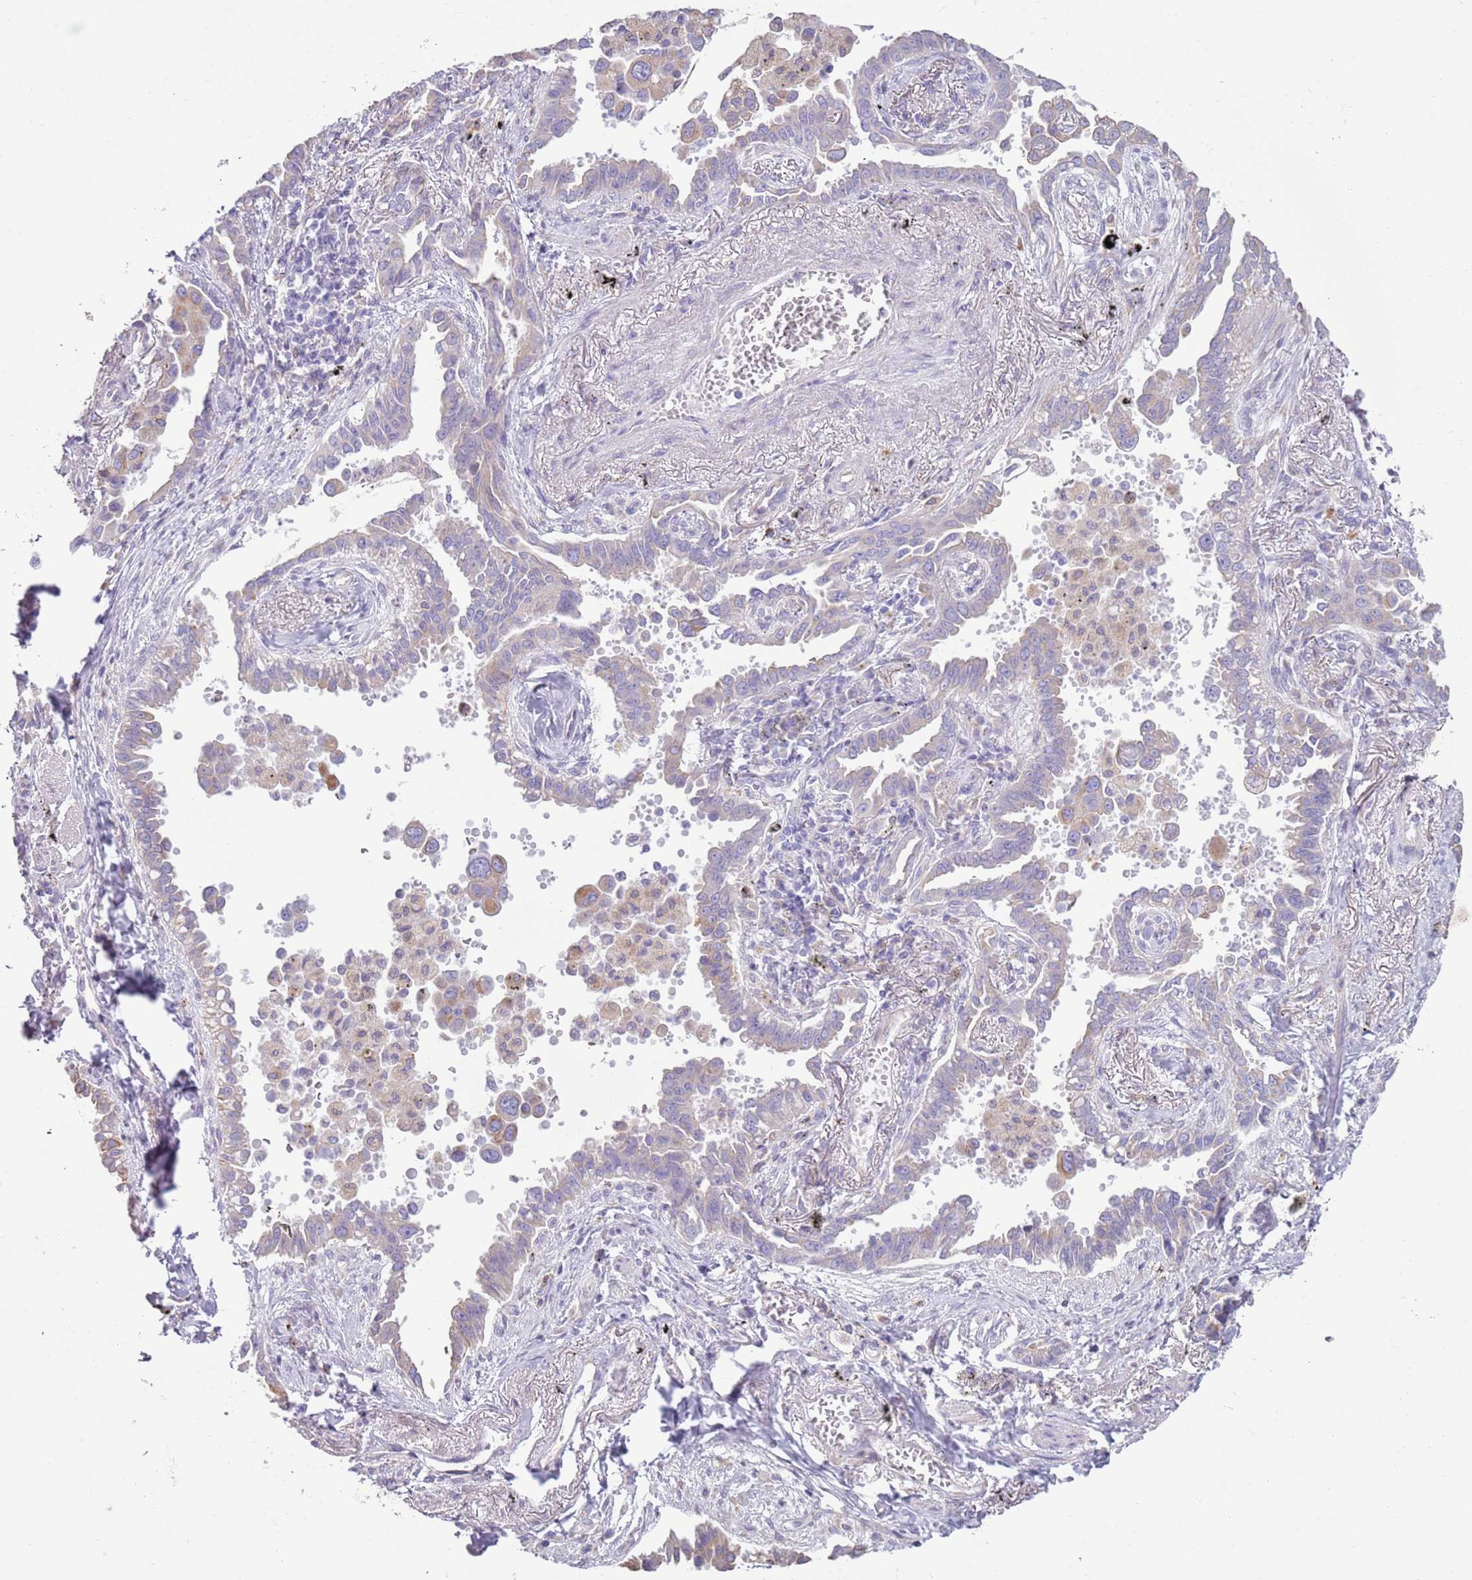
{"staining": {"intensity": "negative", "quantity": "none", "location": "none"}, "tissue": "lung cancer", "cell_type": "Tumor cells", "image_type": "cancer", "snomed": [{"axis": "morphology", "description": "Adenocarcinoma, NOS"}, {"axis": "topography", "description": "Lung"}], "caption": "IHC of lung adenocarcinoma displays no positivity in tumor cells.", "gene": "OAF", "patient": {"sex": "male", "age": 67}}